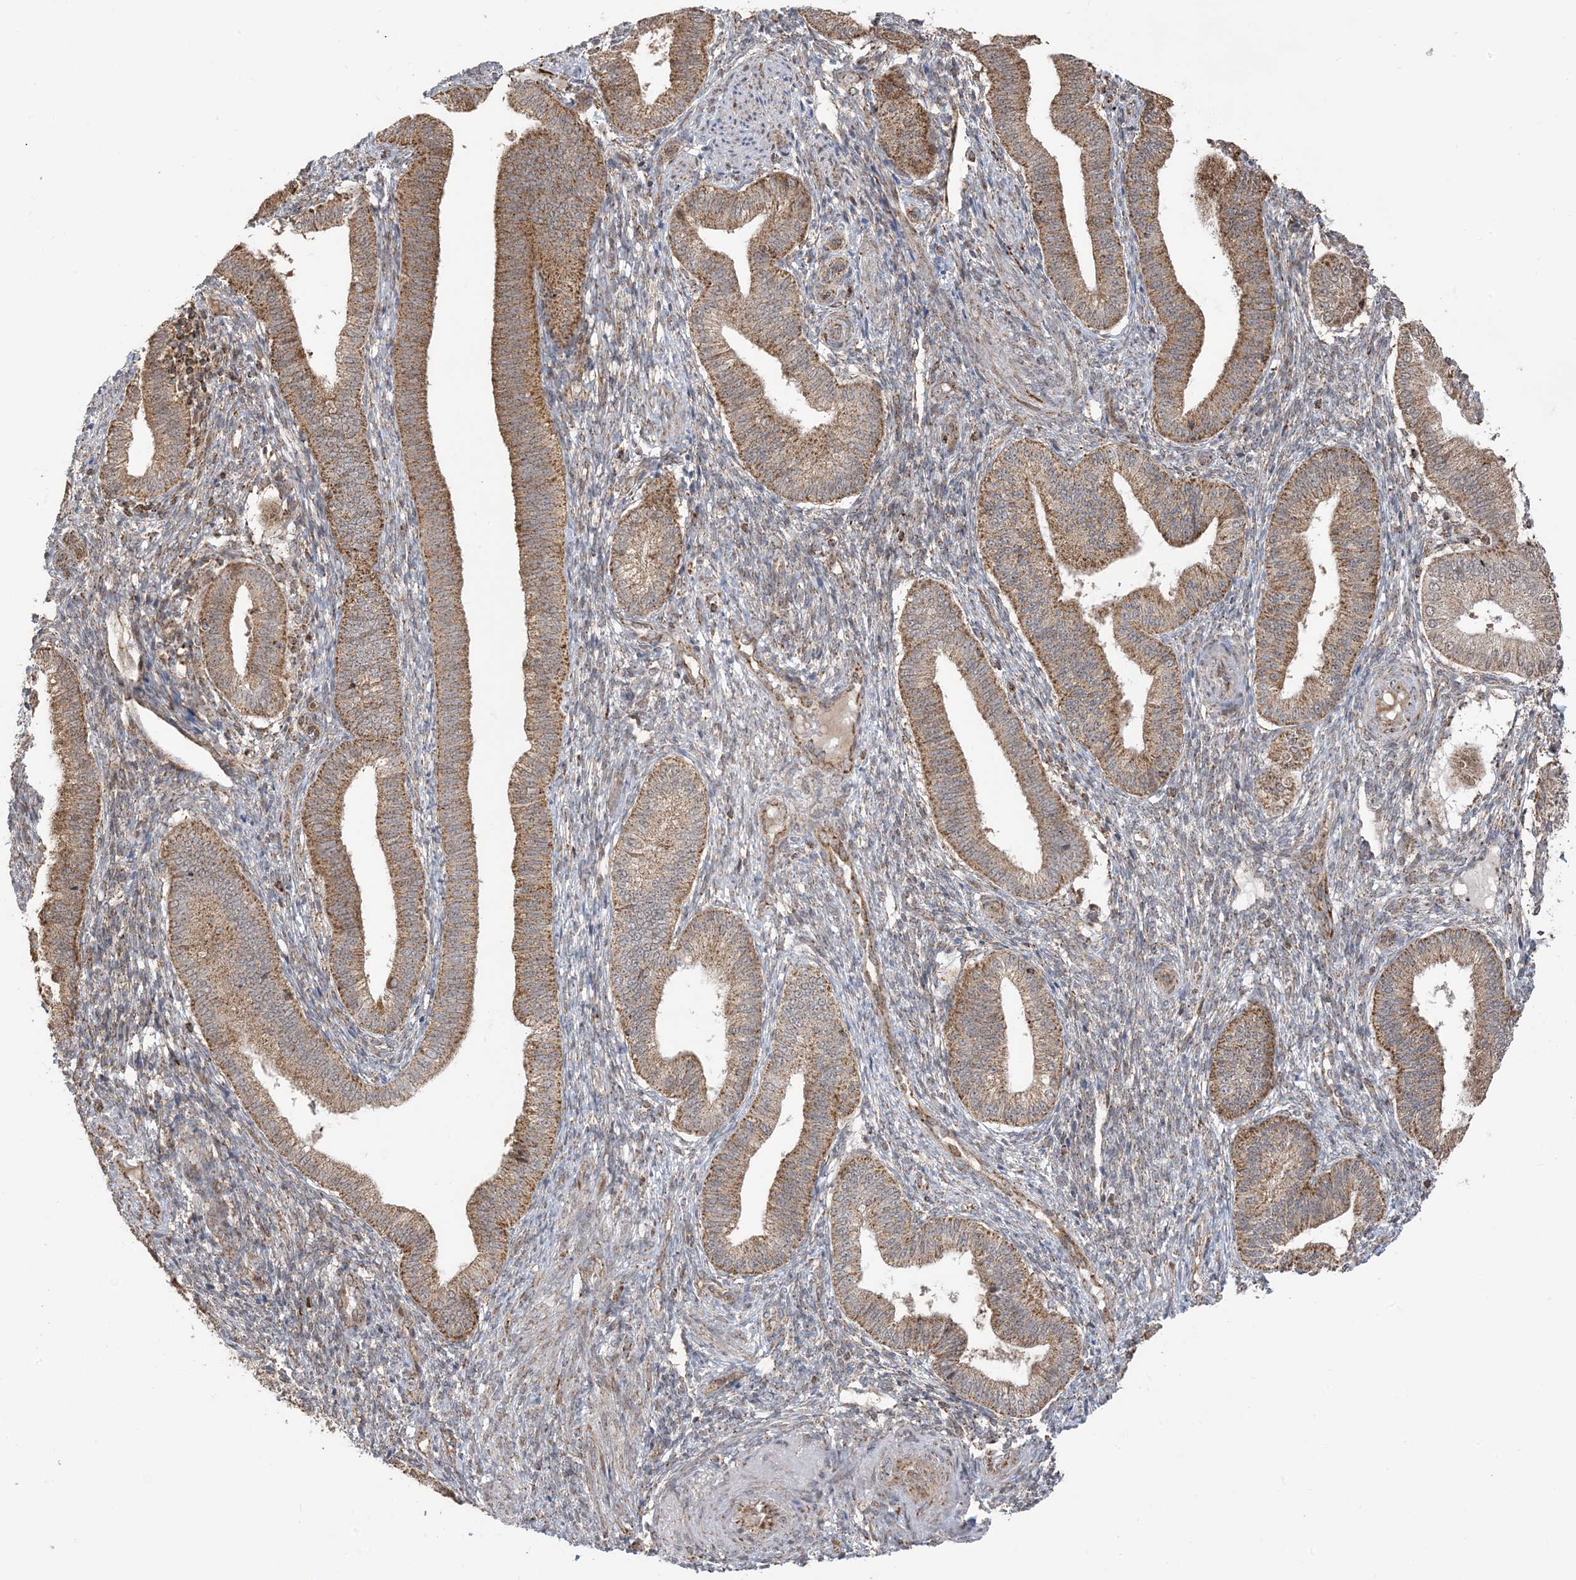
{"staining": {"intensity": "moderate", "quantity": "25%-75%", "location": "cytoplasmic/membranous"}, "tissue": "endometrium", "cell_type": "Cells in endometrial stroma", "image_type": "normal", "snomed": [{"axis": "morphology", "description": "Normal tissue, NOS"}, {"axis": "topography", "description": "Endometrium"}], "caption": "A medium amount of moderate cytoplasmic/membranous staining is seen in about 25%-75% of cells in endometrial stroma in unremarkable endometrium.", "gene": "MAPKBP1", "patient": {"sex": "female", "age": 39}}